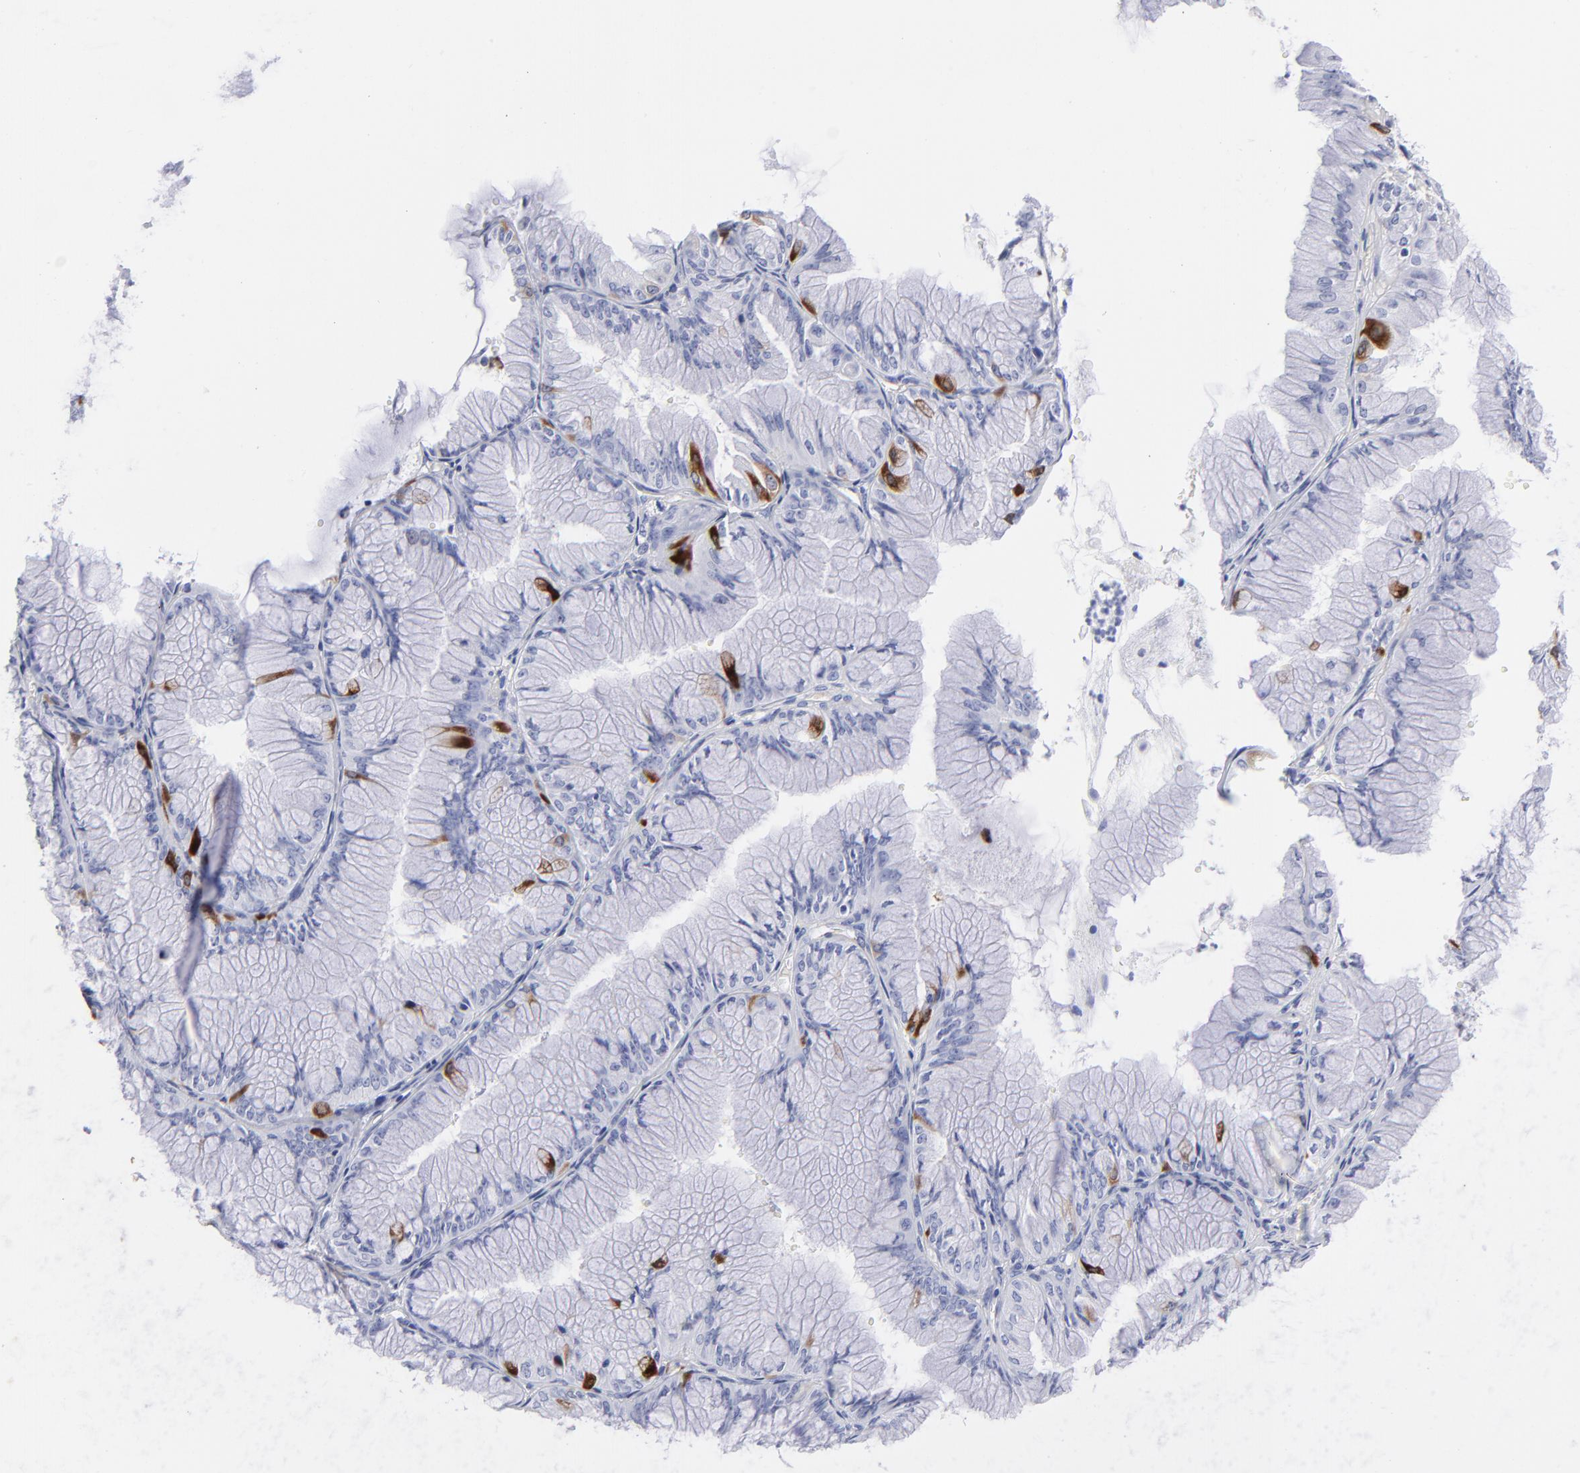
{"staining": {"intensity": "strong", "quantity": "<25%", "location": "cytoplasmic/membranous"}, "tissue": "ovarian cancer", "cell_type": "Tumor cells", "image_type": "cancer", "snomed": [{"axis": "morphology", "description": "Cystadenocarcinoma, mucinous, NOS"}, {"axis": "topography", "description": "Ovary"}], "caption": "A medium amount of strong cytoplasmic/membranous expression is identified in about <25% of tumor cells in ovarian mucinous cystadenocarcinoma tissue.", "gene": "CCNB1", "patient": {"sex": "female", "age": 63}}